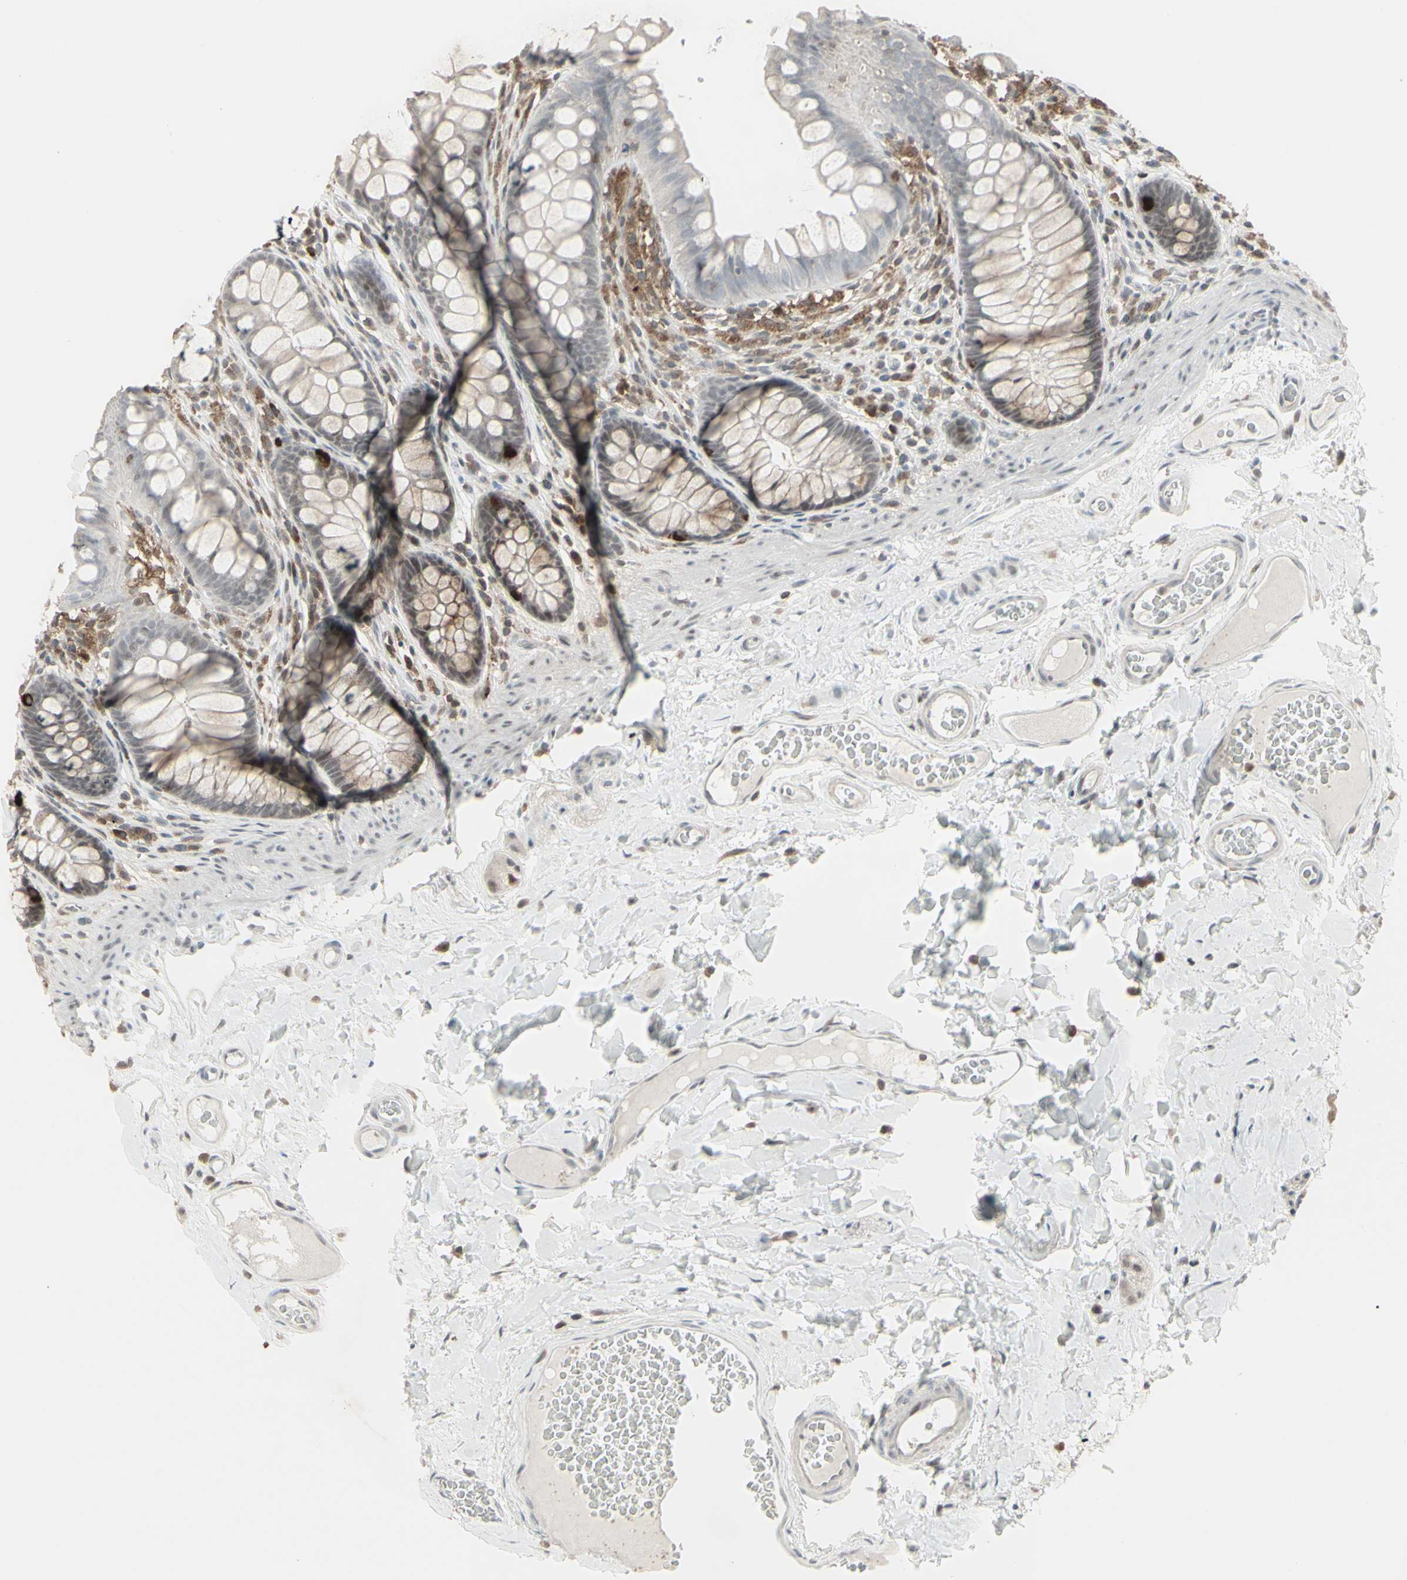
{"staining": {"intensity": "negative", "quantity": "none", "location": "none"}, "tissue": "colon", "cell_type": "Endothelial cells", "image_type": "normal", "snomed": [{"axis": "morphology", "description": "Normal tissue, NOS"}, {"axis": "topography", "description": "Colon"}], "caption": "Endothelial cells are negative for protein expression in unremarkable human colon. (DAB immunohistochemistry (IHC), high magnification).", "gene": "SAMSN1", "patient": {"sex": "female", "age": 55}}